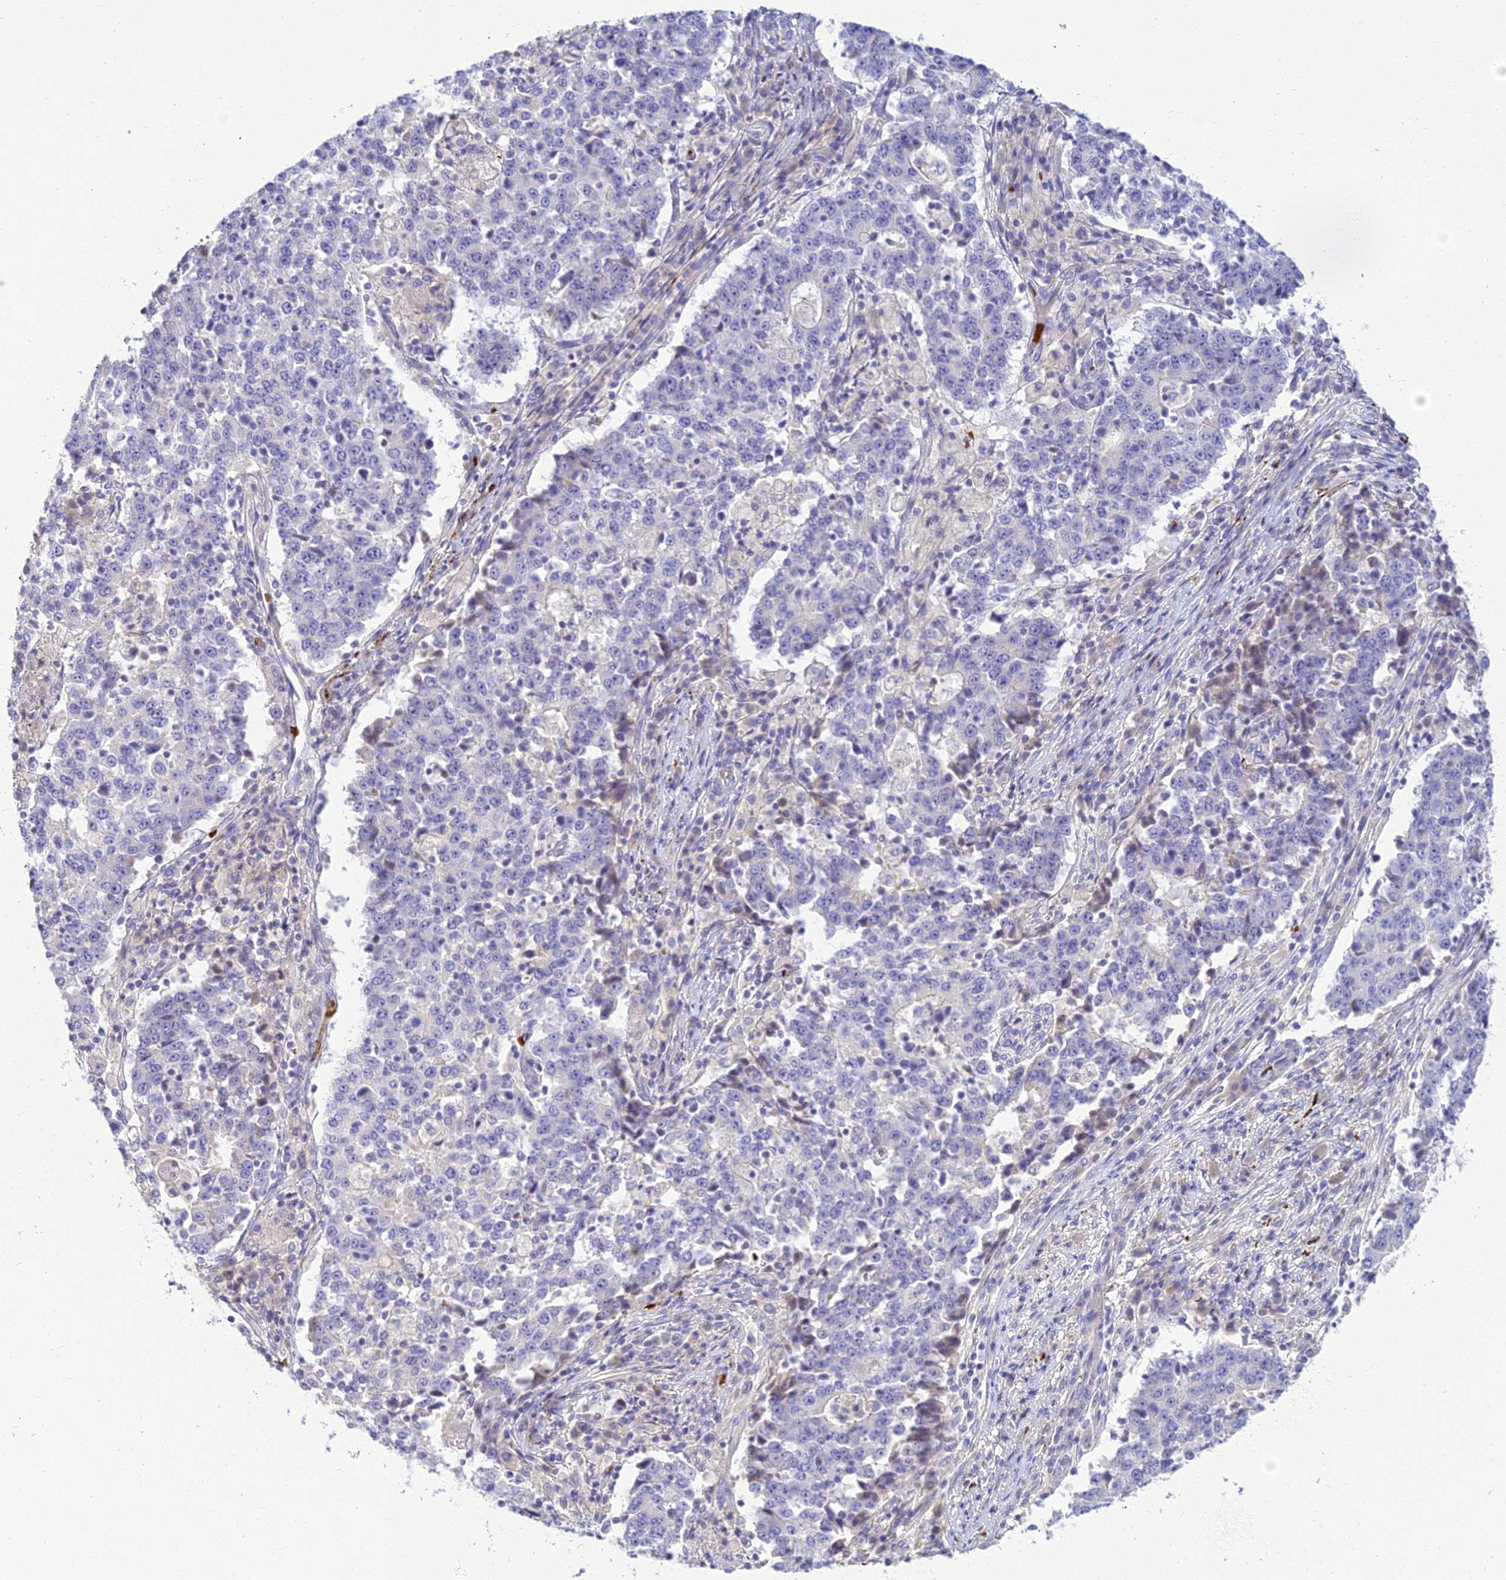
{"staining": {"intensity": "negative", "quantity": "none", "location": "none"}, "tissue": "stomach cancer", "cell_type": "Tumor cells", "image_type": "cancer", "snomed": [{"axis": "morphology", "description": "Adenocarcinoma, NOS"}, {"axis": "topography", "description": "Stomach"}], "caption": "This photomicrograph is of adenocarcinoma (stomach) stained with immunohistochemistry (IHC) to label a protein in brown with the nuclei are counter-stained blue. There is no staining in tumor cells. (DAB immunohistochemistry (IHC) with hematoxylin counter stain).", "gene": "CLIP4", "patient": {"sex": "male", "age": 59}}